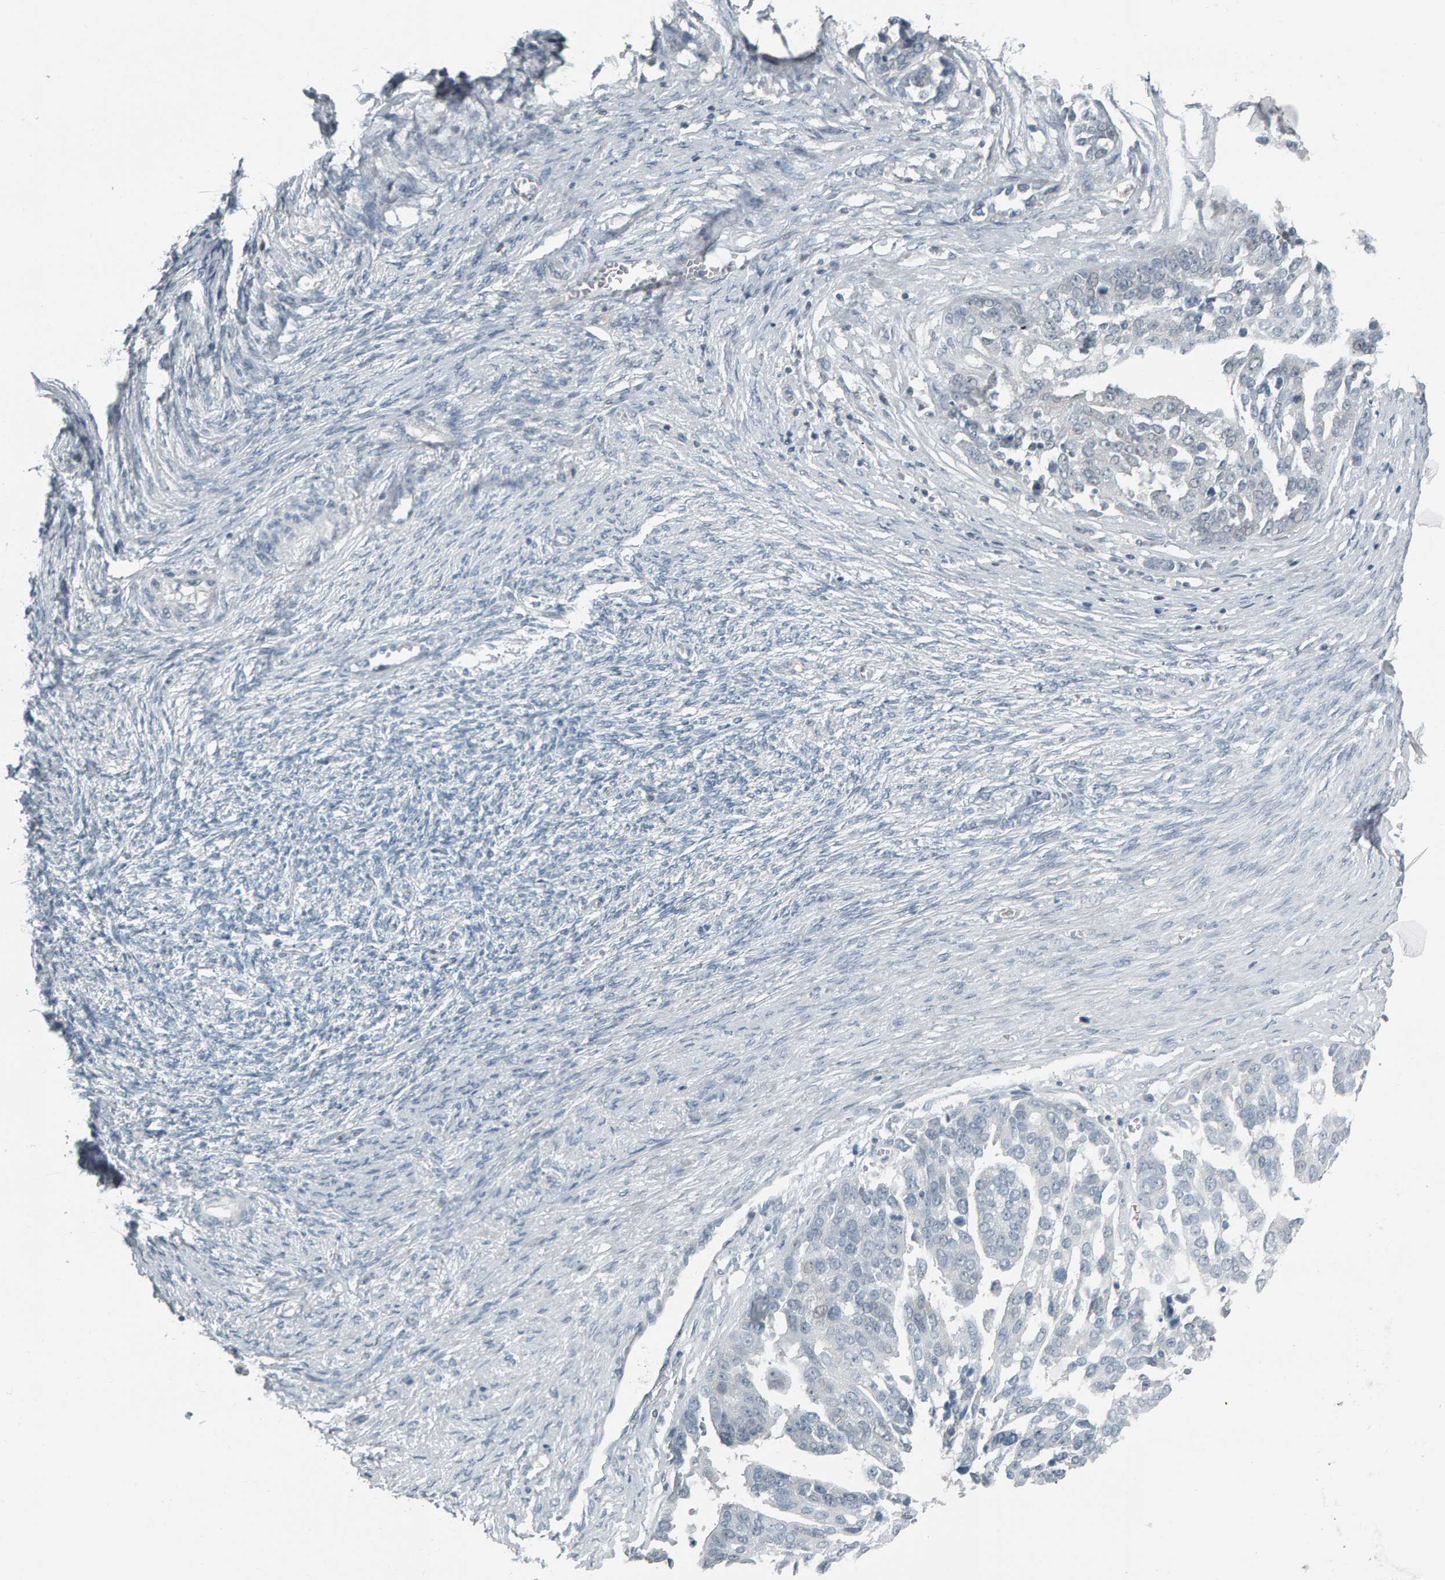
{"staining": {"intensity": "negative", "quantity": "none", "location": "none"}, "tissue": "ovarian cancer", "cell_type": "Tumor cells", "image_type": "cancer", "snomed": [{"axis": "morphology", "description": "Cystadenocarcinoma, serous, NOS"}, {"axis": "topography", "description": "Ovary"}], "caption": "Micrograph shows no significant protein positivity in tumor cells of ovarian cancer (serous cystadenocarcinoma).", "gene": "PYY", "patient": {"sex": "female", "age": 44}}